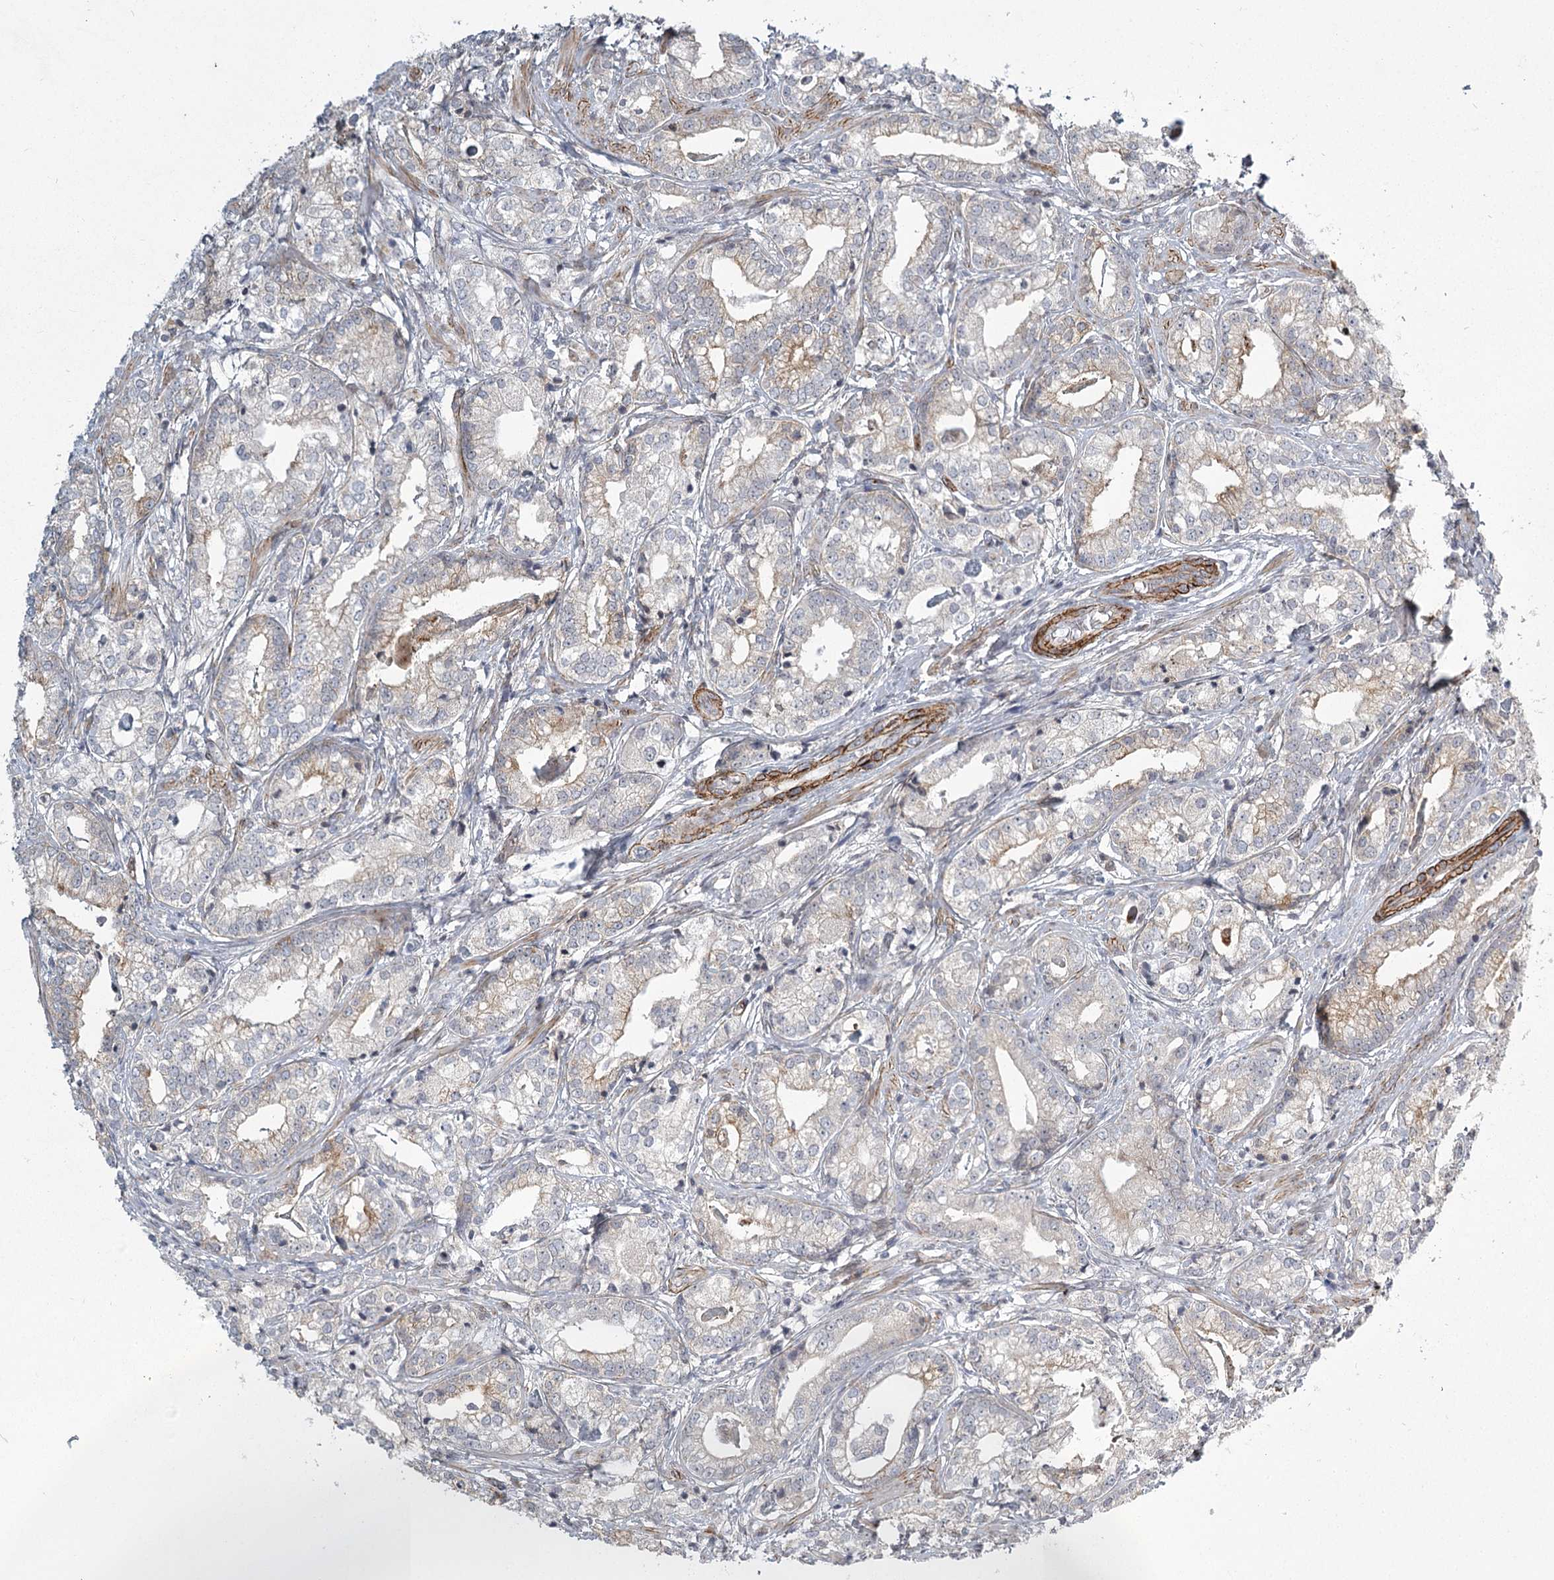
{"staining": {"intensity": "weak", "quantity": "<25%", "location": "cytoplasmic/membranous"}, "tissue": "prostate cancer", "cell_type": "Tumor cells", "image_type": "cancer", "snomed": [{"axis": "morphology", "description": "Adenocarcinoma, High grade"}, {"axis": "topography", "description": "Prostate"}], "caption": "This is a micrograph of immunohistochemistry staining of prostate cancer (high-grade adenocarcinoma), which shows no positivity in tumor cells.", "gene": "MEPE", "patient": {"sex": "male", "age": 69}}